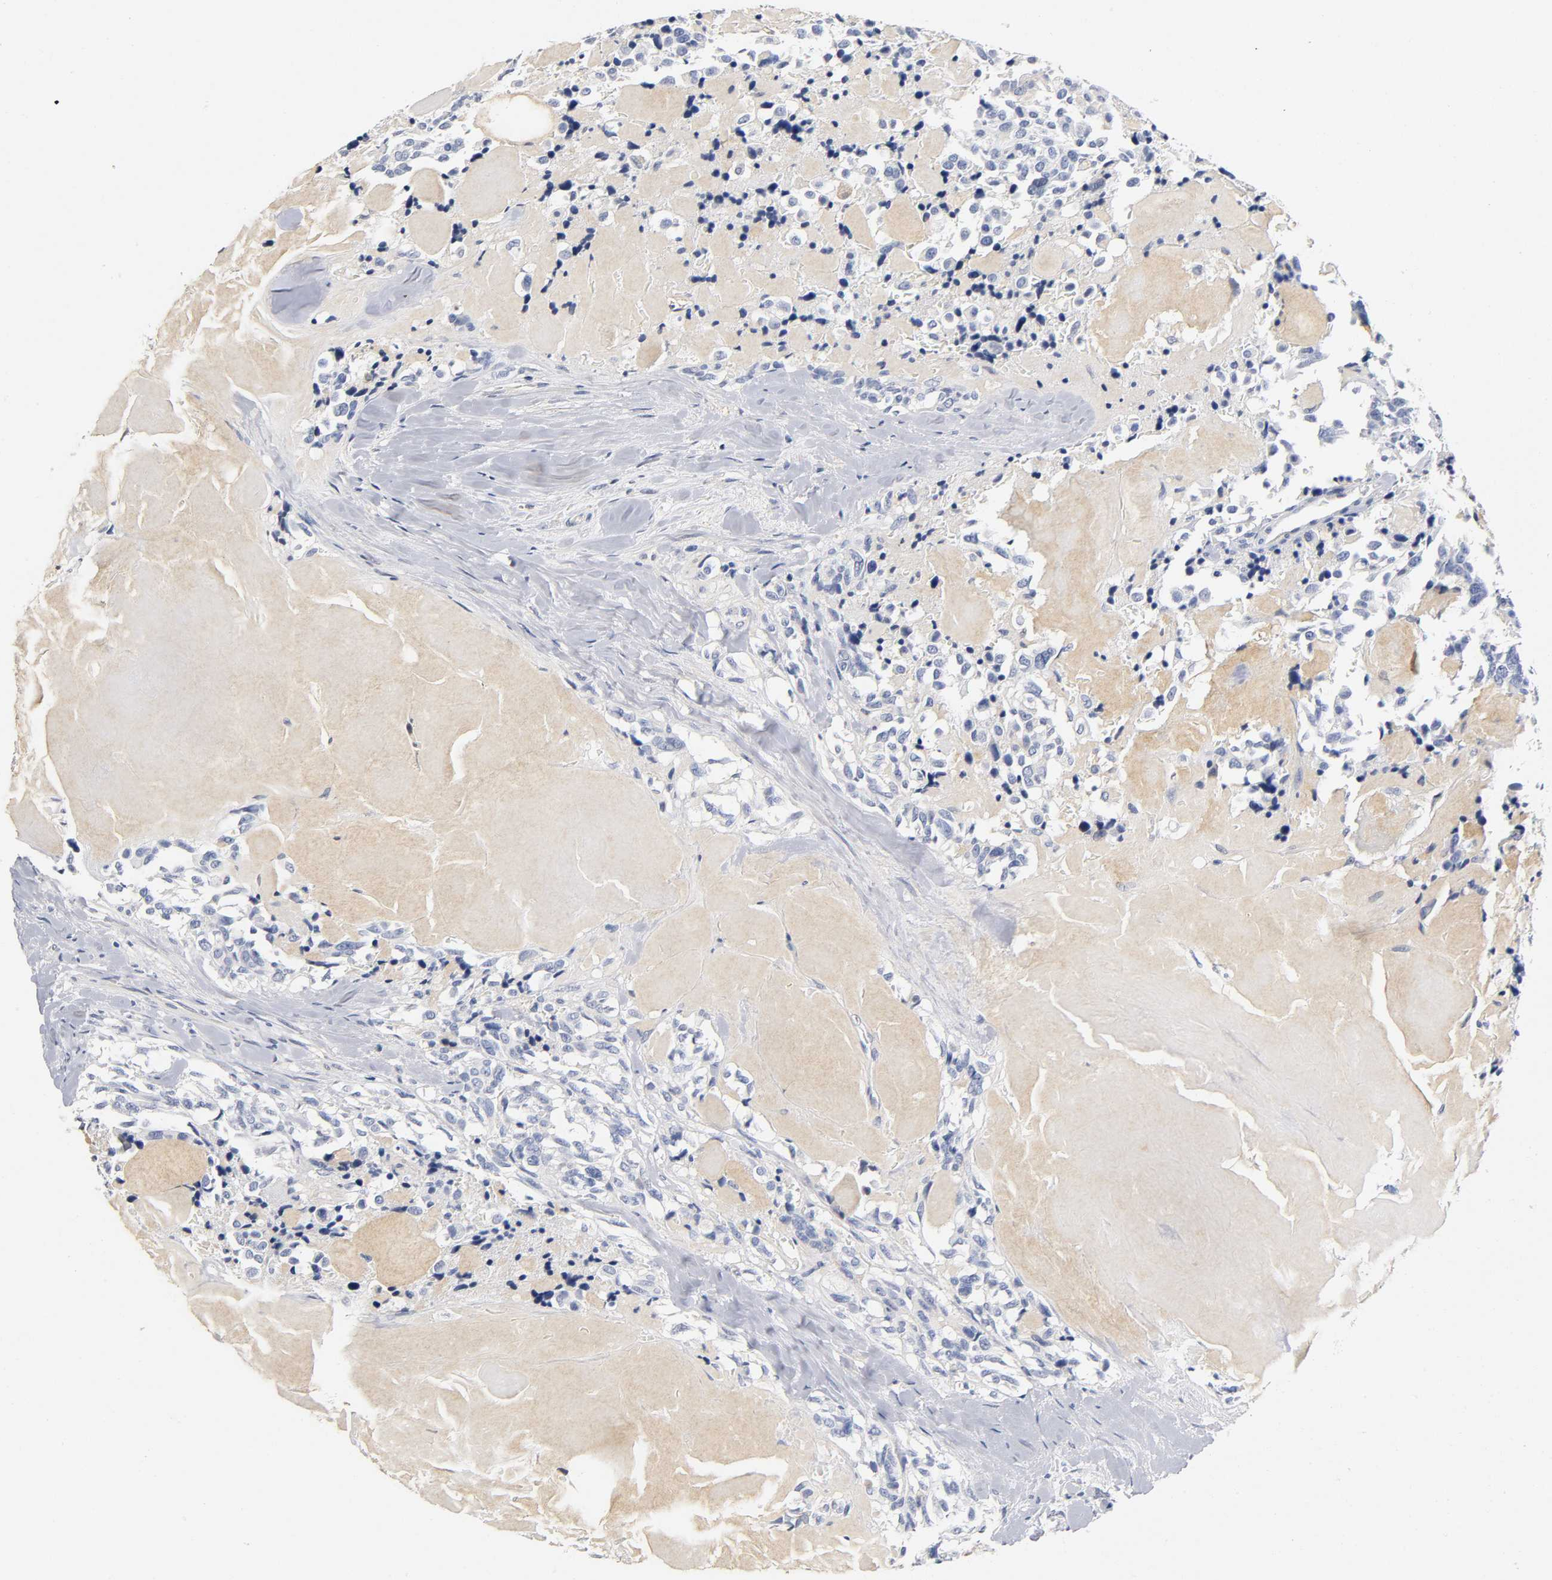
{"staining": {"intensity": "weak", "quantity": "25%-75%", "location": "cytoplasmic/membranous"}, "tissue": "thyroid cancer", "cell_type": "Tumor cells", "image_type": "cancer", "snomed": [{"axis": "morphology", "description": "Carcinoma, NOS"}, {"axis": "morphology", "description": "Carcinoid, malignant, NOS"}, {"axis": "topography", "description": "Thyroid gland"}], "caption": "Immunohistochemistry (IHC) of human thyroid cancer (carcinoma) demonstrates low levels of weak cytoplasmic/membranous expression in about 25%-75% of tumor cells.", "gene": "TNC", "patient": {"sex": "male", "age": 33}}